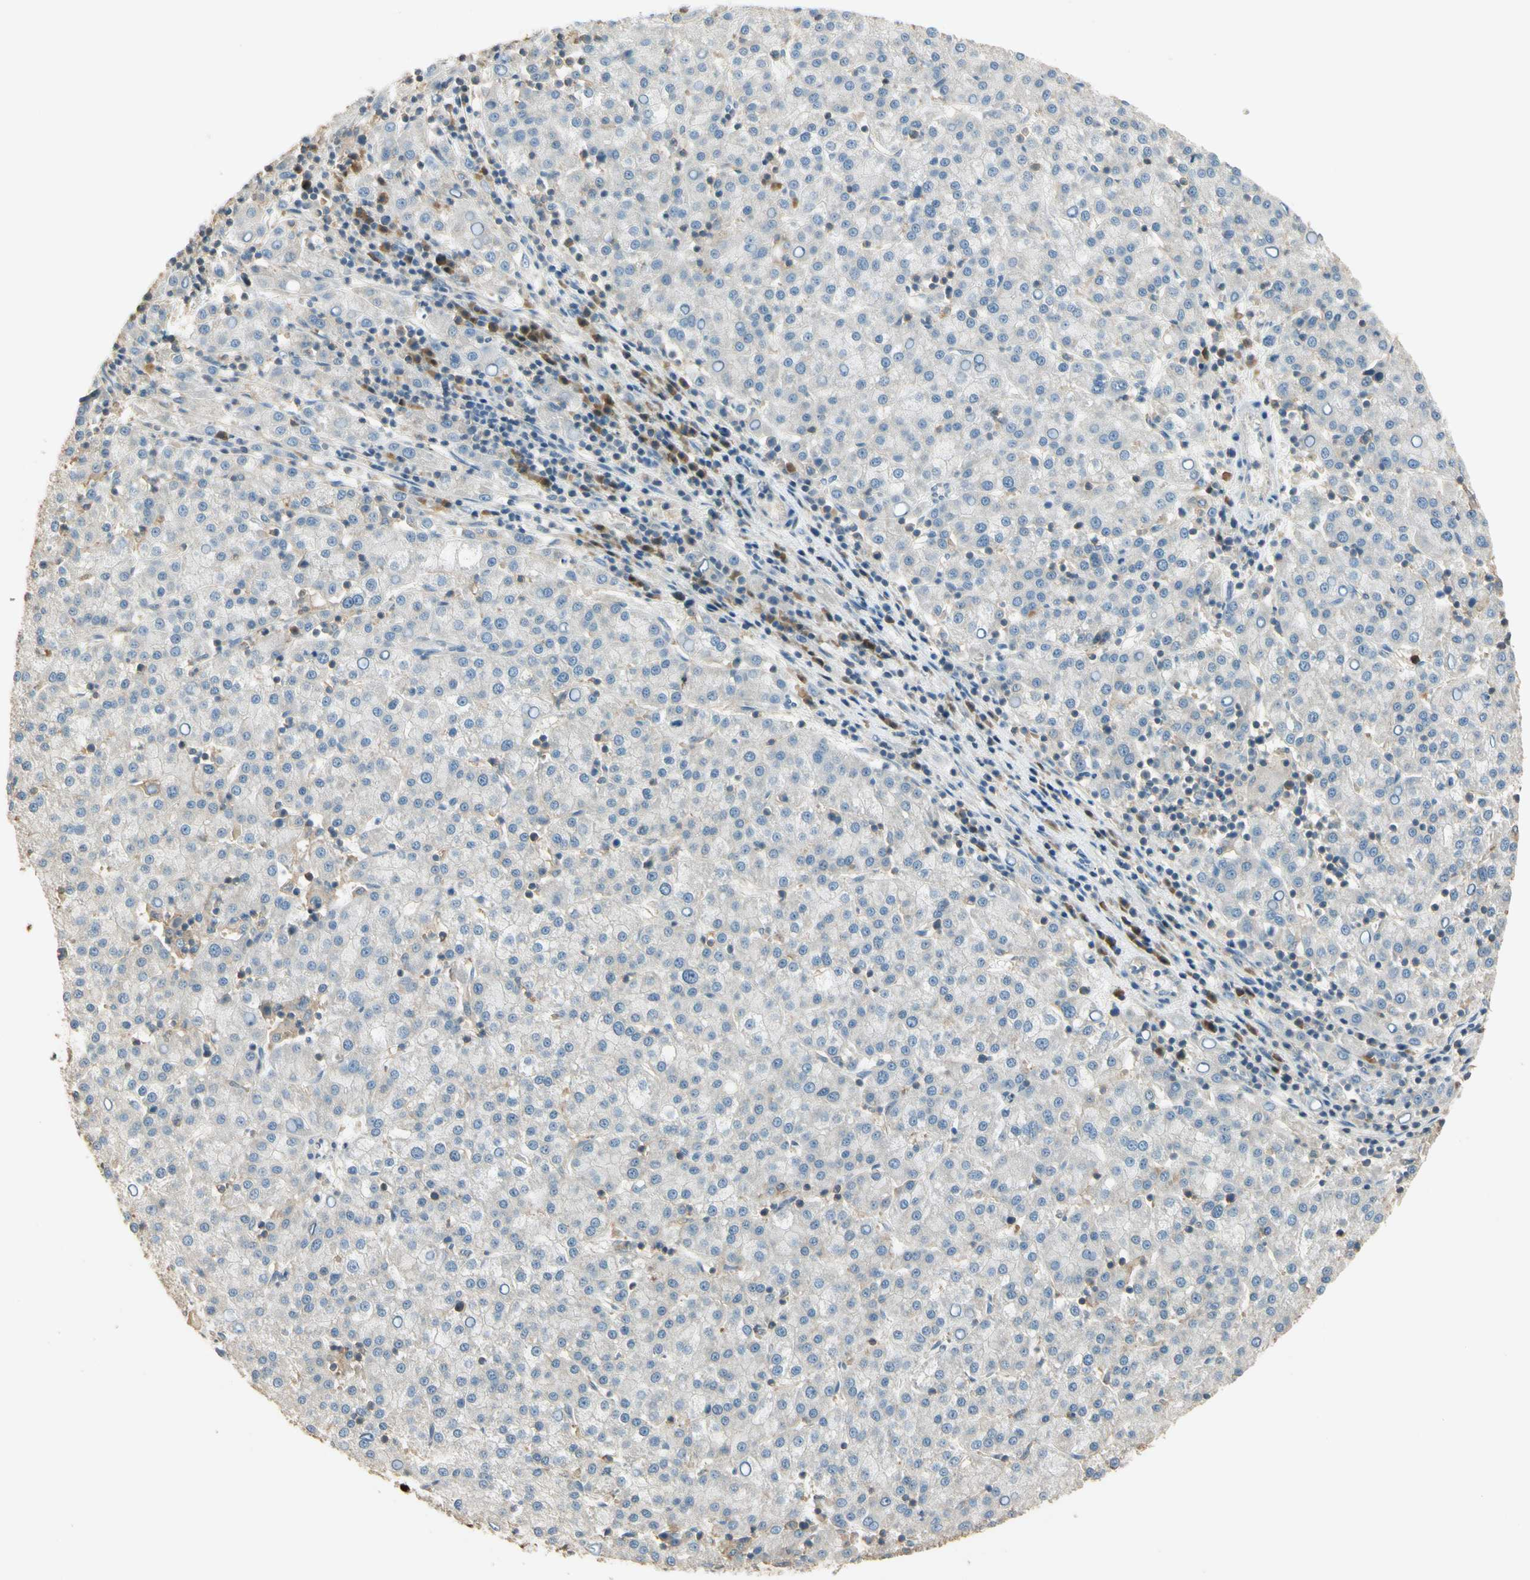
{"staining": {"intensity": "negative", "quantity": "none", "location": "none"}, "tissue": "liver cancer", "cell_type": "Tumor cells", "image_type": "cancer", "snomed": [{"axis": "morphology", "description": "Carcinoma, Hepatocellular, NOS"}, {"axis": "topography", "description": "Liver"}], "caption": "Immunohistochemistry histopathology image of neoplastic tissue: liver cancer (hepatocellular carcinoma) stained with DAB (3,3'-diaminobenzidine) reveals no significant protein positivity in tumor cells.", "gene": "PLXNA1", "patient": {"sex": "female", "age": 58}}